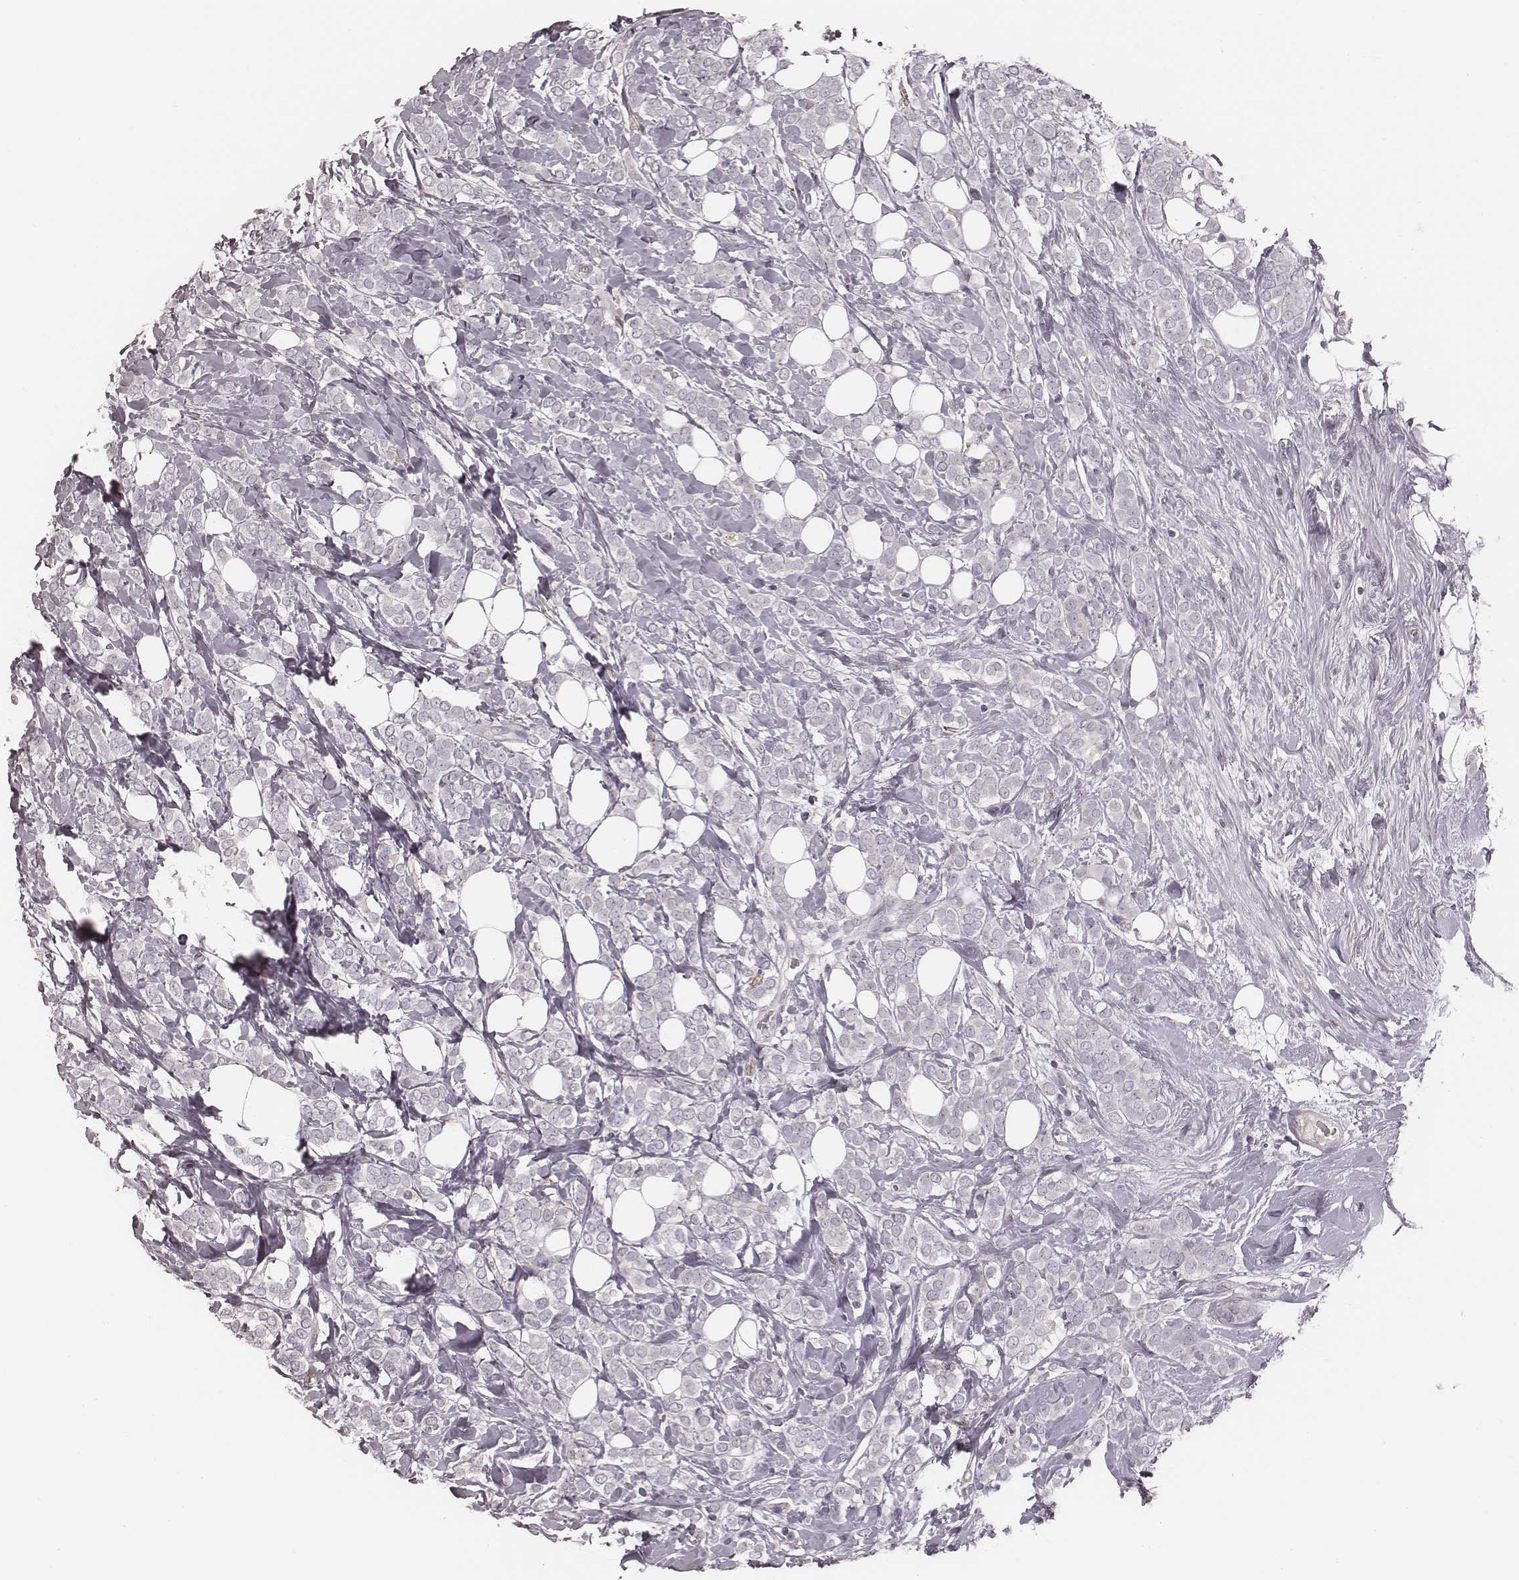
{"staining": {"intensity": "negative", "quantity": "none", "location": "none"}, "tissue": "breast cancer", "cell_type": "Tumor cells", "image_type": "cancer", "snomed": [{"axis": "morphology", "description": "Lobular carcinoma"}, {"axis": "topography", "description": "Breast"}], "caption": "Protein analysis of breast cancer displays no significant expression in tumor cells. (Stains: DAB immunohistochemistry with hematoxylin counter stain, Microscopy: brightfield microscopy at high magnification).", "gene": "MSX1", "patient": {"sex": "female", "age": 49}}